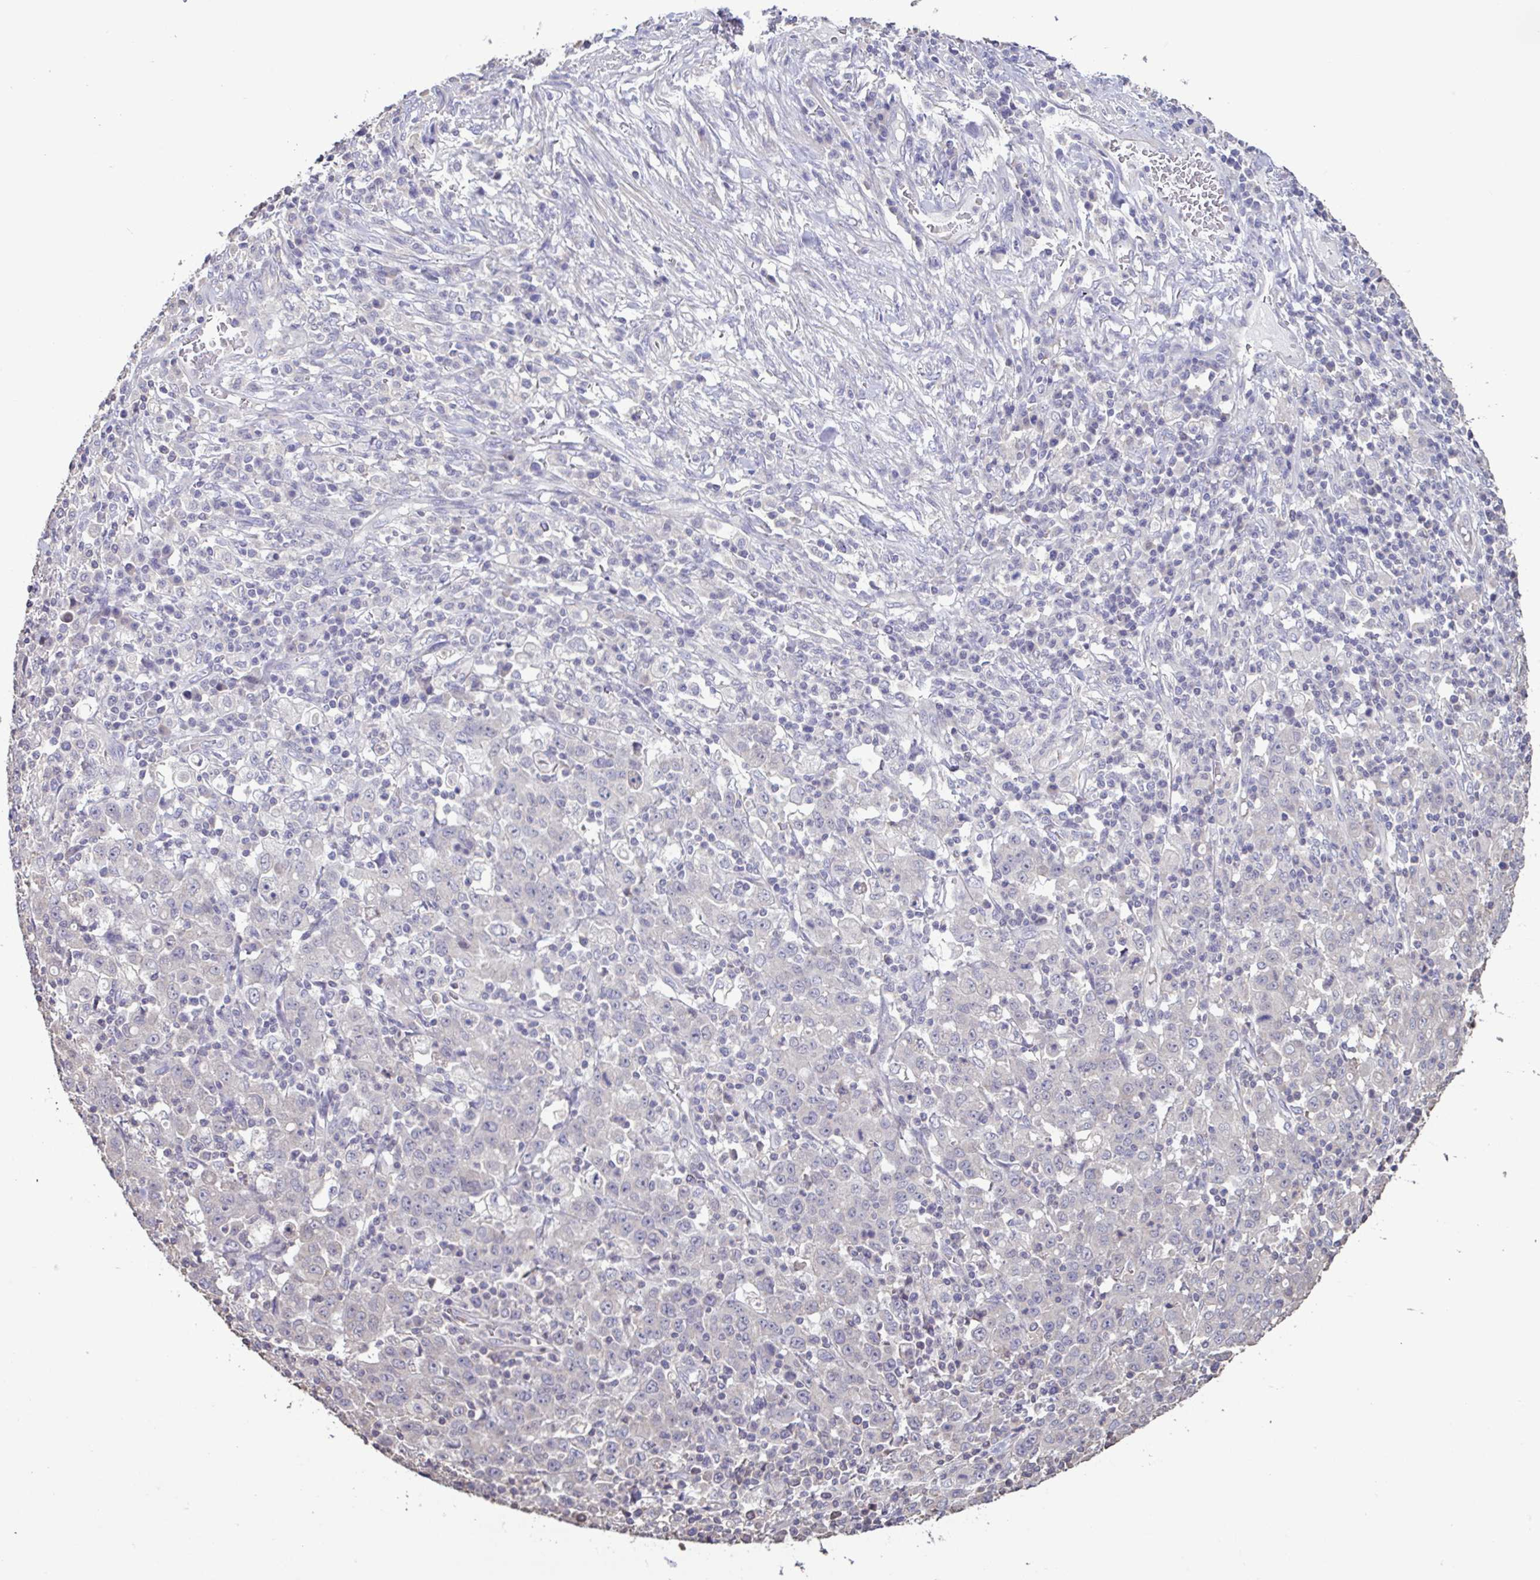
{"staining": {"intensity": "negative", "quantity": "none", "location": "none"}, "tissue": "stomach cancer", "cell_type": "Tumor cells", "image_type": "cancer", "snomed": [{"axis": "morphology", "description": "Adenocarcinoma, NOS"}, {"axis": "topography", "description": "Stomach, upper"}], "caption": "There is no significant staining in tumor cells of stomach cancer (adenocarcinoma).", "gene": "ACTRT2", "patient": {"sex": "male", "age": 69}}